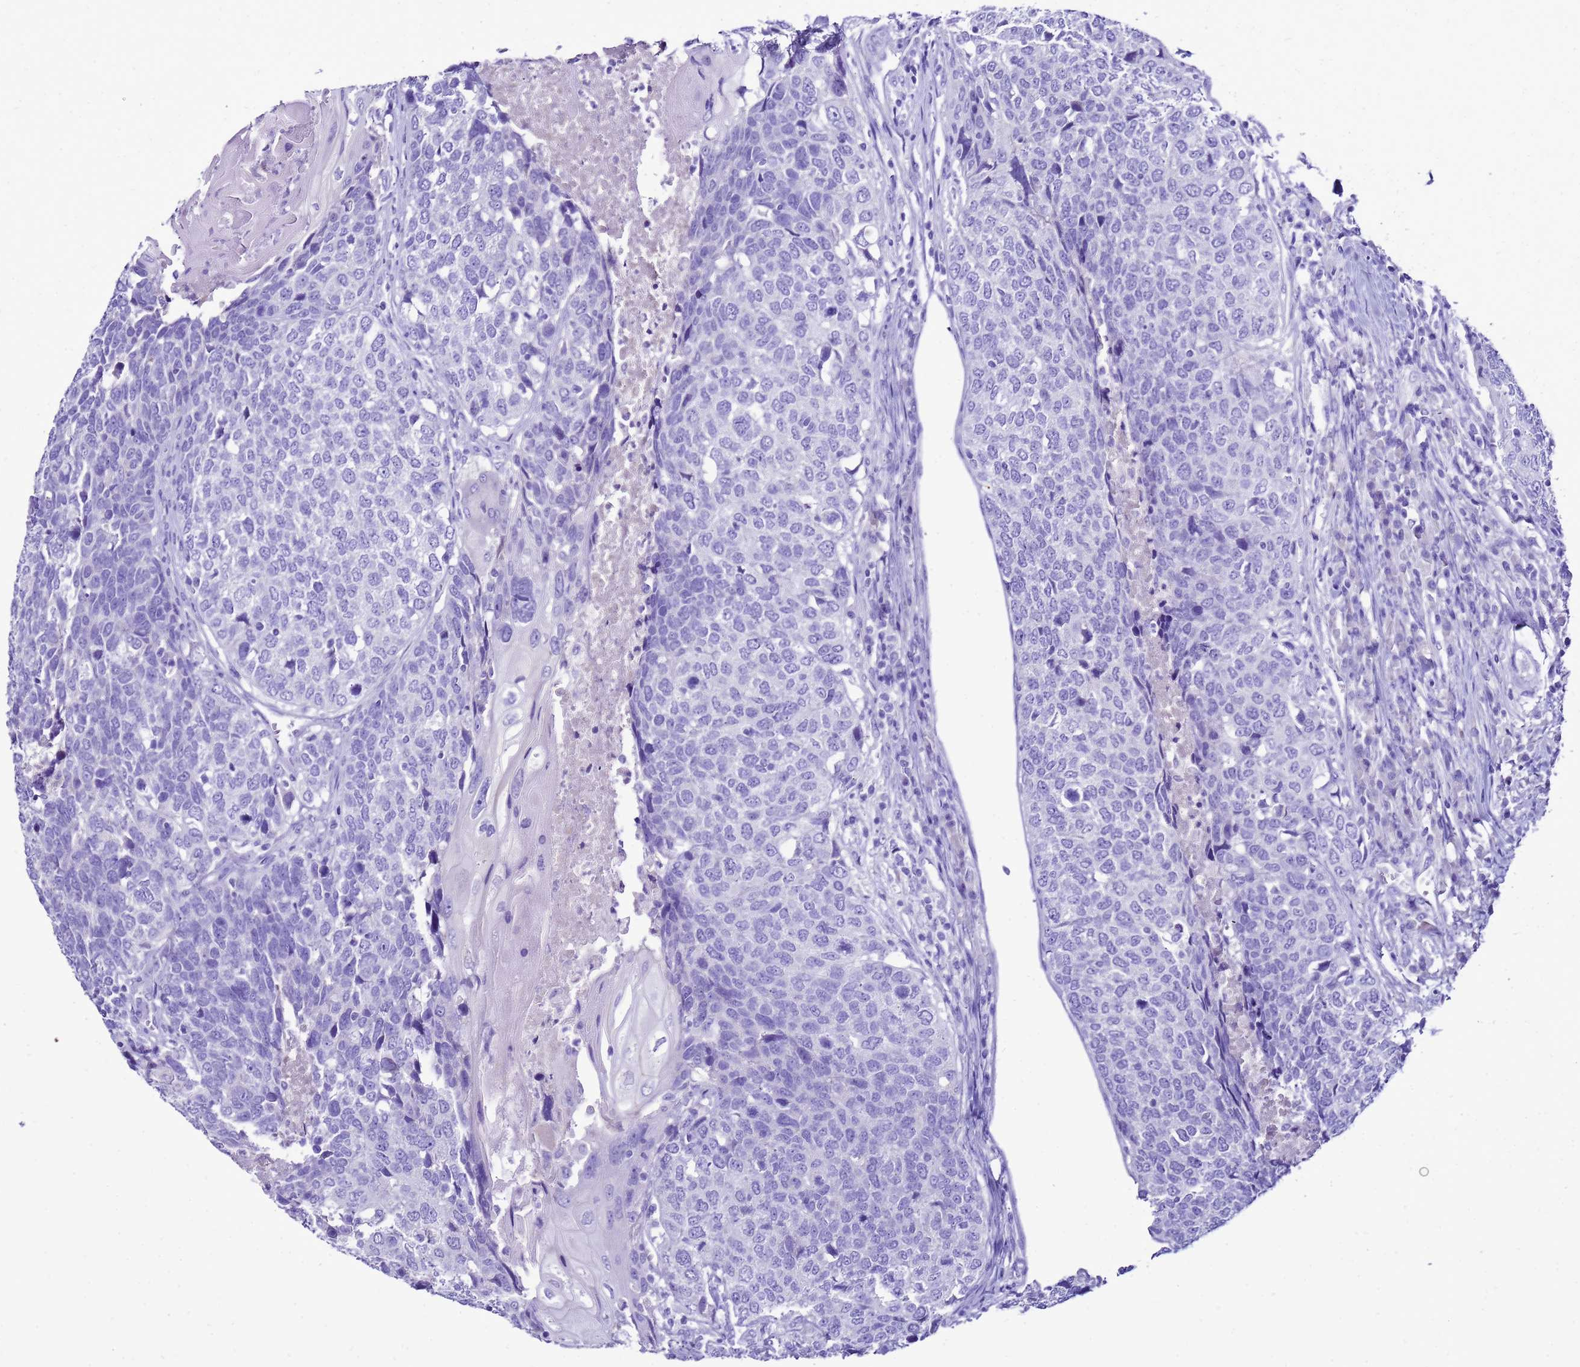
{"staining": {"intensity": "negative", "quantity": "none", "location": "none"}, "tissue": "head and neck cancer", "cell_type": "Tumor cells", "image_type": "cancer", "snomed": [{"axis": "morphology", "description": "Squamous cell carcinoma, NOS"}, {"axis": "topography", "description": "Head-Neck"}], "caption": "This is an immunohistochemistry (IHC) photomicrograph of head and neck cancer. There is no positivity in tumor cells.", "gene": "BEST2", "patient": {"sex": "male", "age": 66}}